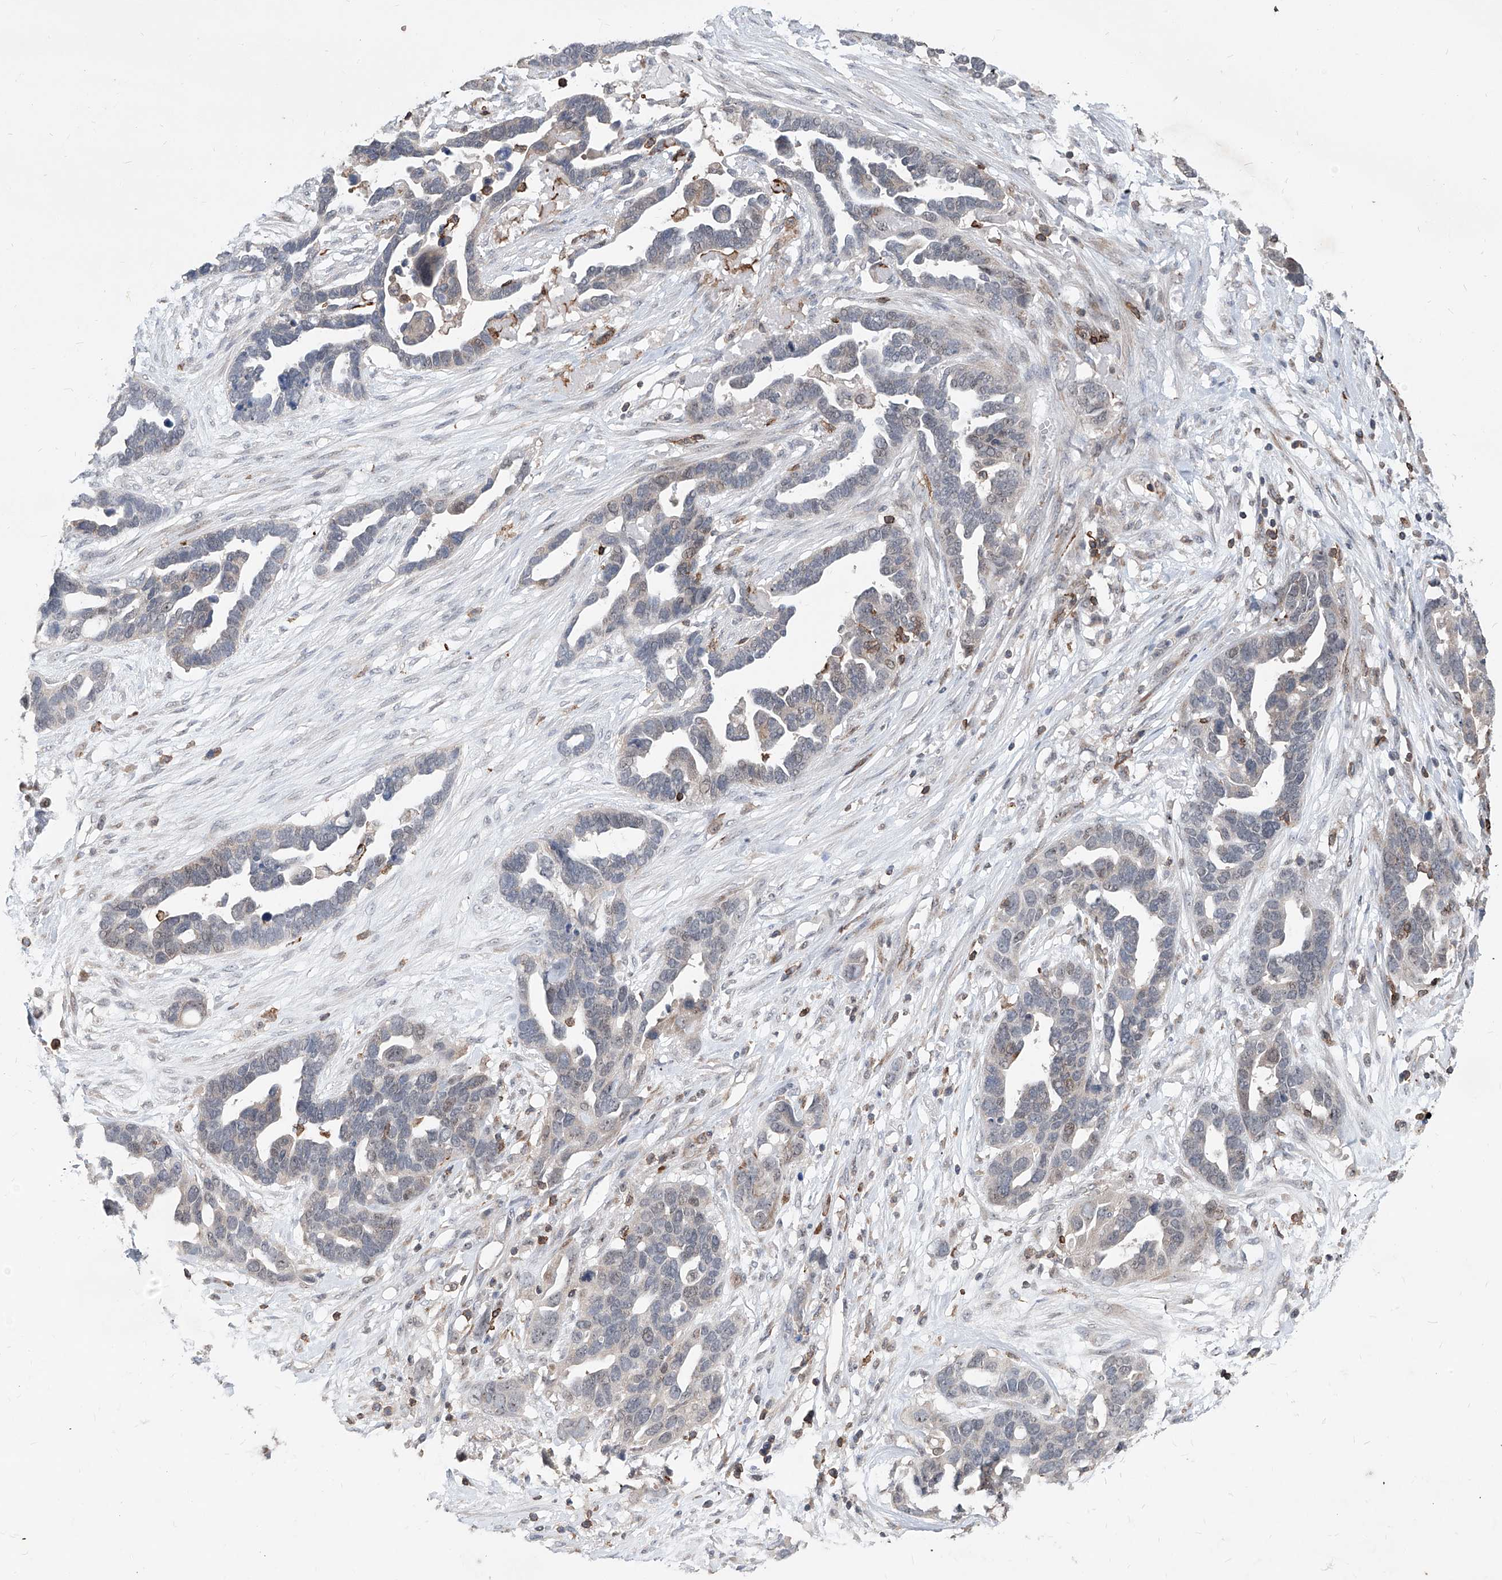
{"staining": {"intensity": "negative", "quantity": "none", "location": "none"}, "tissue": "ovarian cancer", "cell_type": "Tumor cells", "image_type": "cancer", "snomed": [{"axis": "morphology", "description": "Cystadenocarcinoma, serous, NOS"}, {"axis": "topography", "description": "Ovary"}], "caption": "This histopathology image is of ovarian cancer (serous cystadenocarcinoma) stained with immunohistochemistry (IHC) to label a protein in brown with the nuclei are counter-stained blue. There is no positivity in tumor cells. (DAB (3,3'-diaminobenzidine) IHC, high magnification).", "gene": "ZBTB48", "patient": {"sex": "female", "age": 54}}